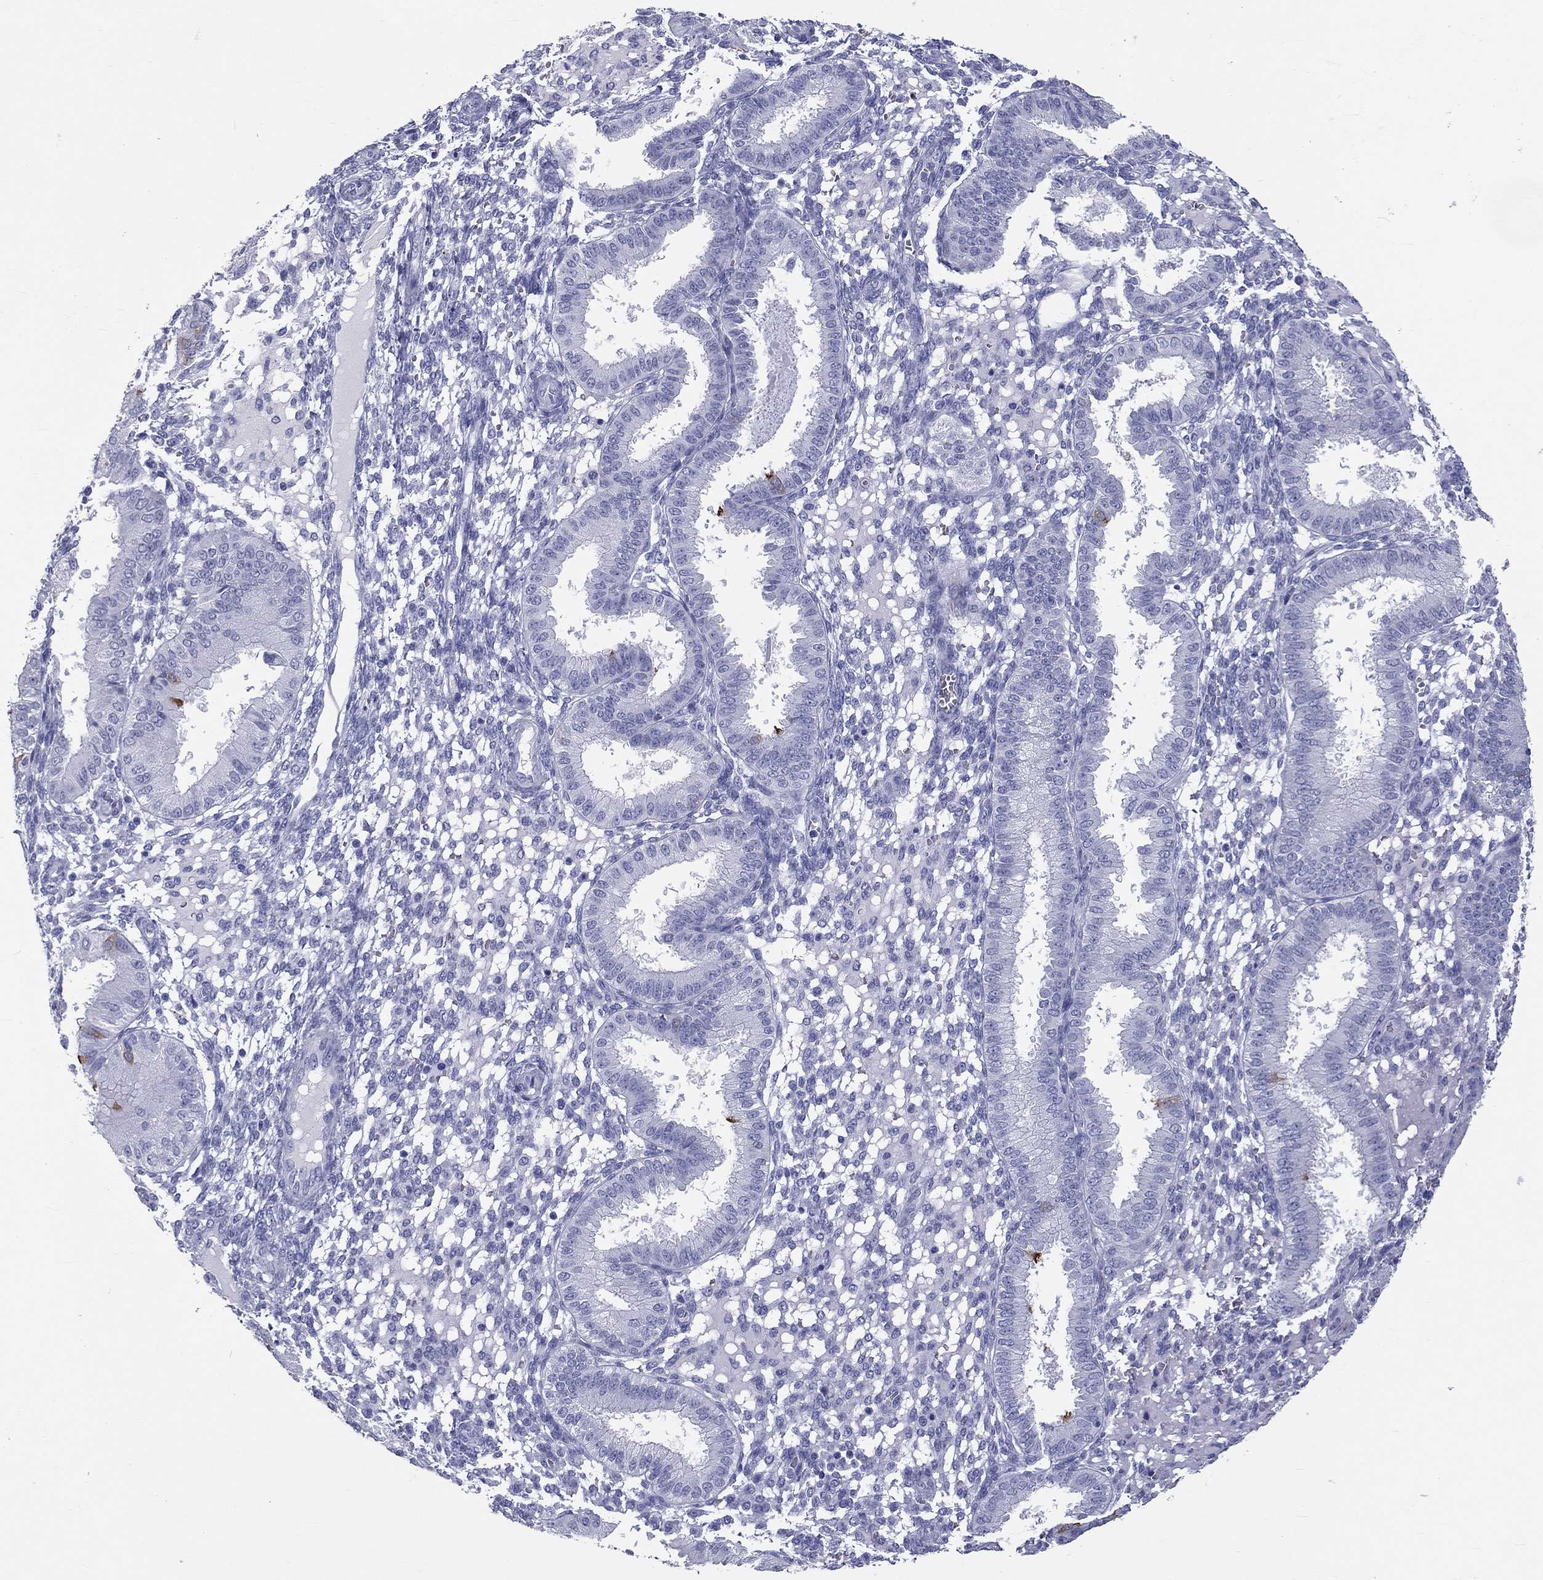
{"staining": {"intensity": "negative", "quantity": "none", "location": "none"}, "tissue": "endometrium", "cell_type": "Cells in endometrial stroma", "image_type": "normal", "snomed": [{"axis": "morphology", "description": "Normal tissue, NOS"}, {"axis": "topography", "description": "Endometrium"}], "caption": "Immunohistochemistry (IHC) photomicrograph of benign endometrium: human endometrium stained with DAB (3,3'-diaminobenzidine) shows no significant protein positivity in cells in endometrial stroma. The staining is performed using DAB brown chromogen with nuclei counter-stained in using hematoxylin.", "gene": "DNALI1", "patient": {"sex": "female", "age": 43}}